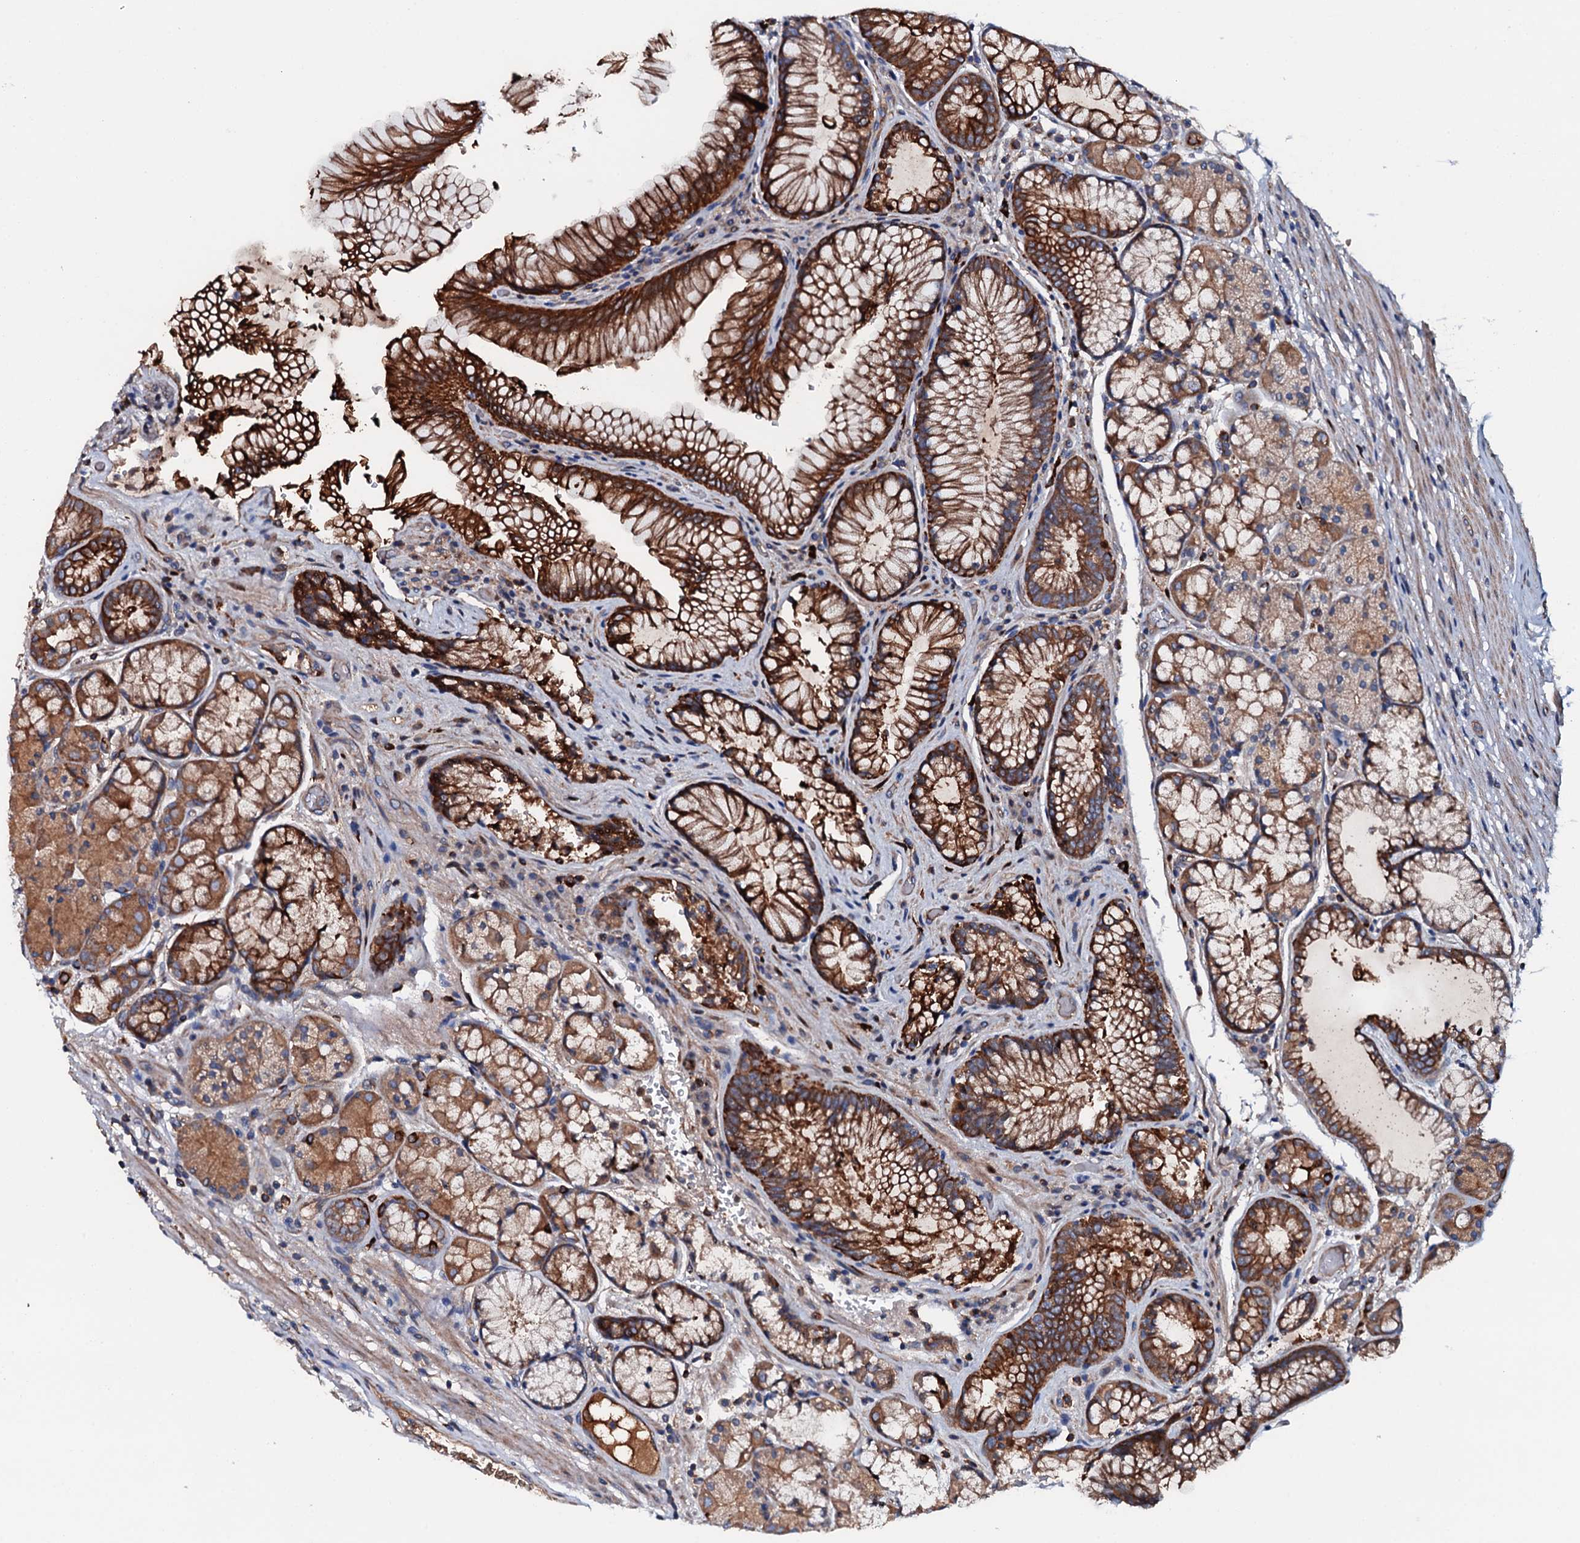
{"staining": {"intensity": "strong", "quantity": ">75%", "location": "cytoplasmic/membranous"}, "tissue": "stomach", "cell_type": "Glandular cells", "image_type": "normal", "snomed": [{"axis": "morphology", "description": "Normal tissue, NOS"}, {"axis": "topography", "description": "Stomach"}], "caption": "Glandular cells exhibit strong cytoplasmic/membranous staining in about >75% of cells in unremarkable stomach.", "gene": "NEK1", "patient": {"sex": "male", "age": 63}}